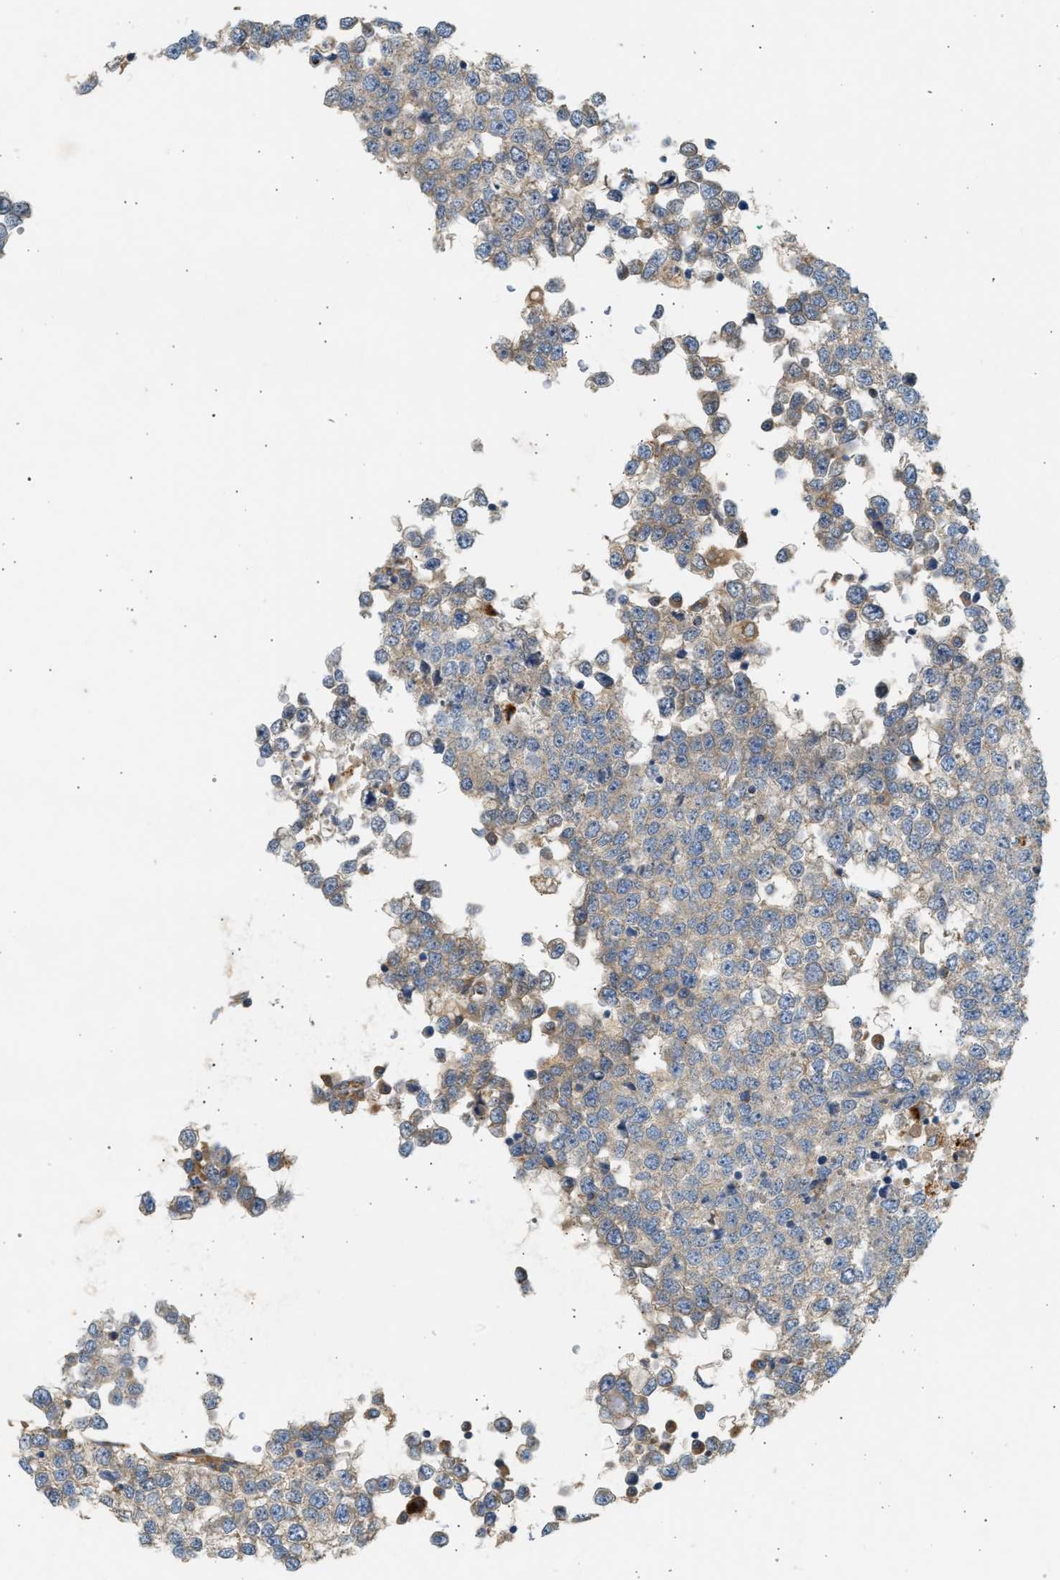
{"staining": {"intensity": "weak", "quantity": "<25%", "location": "cytoplasmic/membranous"}, "tissue": "testis cancer", "cell_type": "Tumor cells", "image_type": "cancer", "snomed": [{"axis": "morphology", "description": "Seminoma, NOS"}, {"axis": "topography", "description": "Testis"}], "caption": "Histopathology image shows no protein positivity in tumor cells of testis cancer (seminoma) tissue. (Stains: DAB IHC with hematoxylin counter stain, Microscopy: brightfield microscopy at high magnification).", "gene": "ENTHD1", "patient": {"sex": "male", "age": 65}}